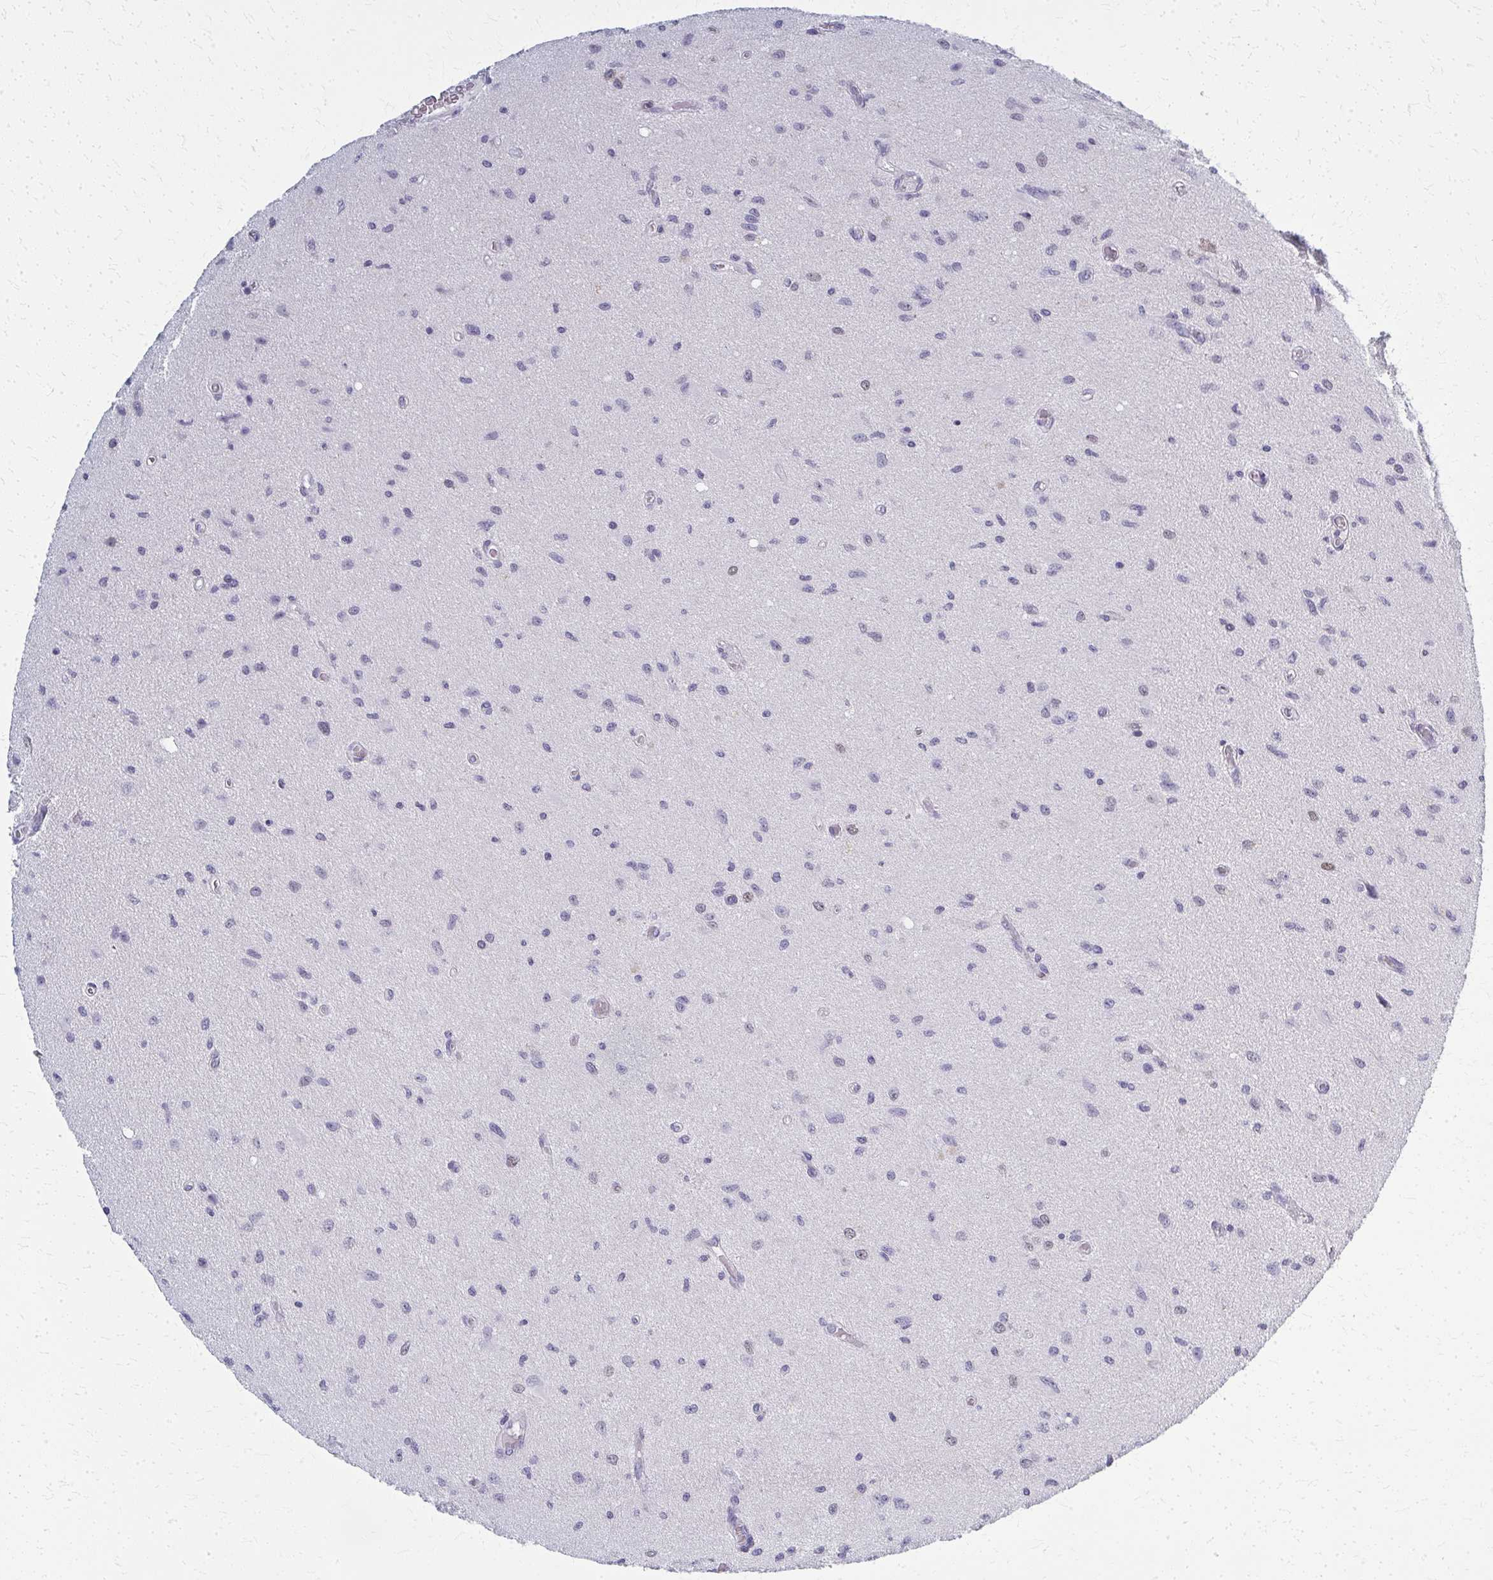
{"staining": {"intensity": "negative", "quantity": "none", "location": "none"}, "tissue": "glioma", "cell_type": "Tumor cells", "image_type": "cancer", "snomed": [{"axis": "morphology", "description": "Glioma, malignant, High grade"}, {"axis": "topography", "description": "Brain"}], "caption": "DAB (3,3'-diaminobenzidine) immunohistochemical staining of glioma reveals no significant staining in tumor cells.", "gene": "CASQ2", "patient": {"sex": "male", "age": 67}}